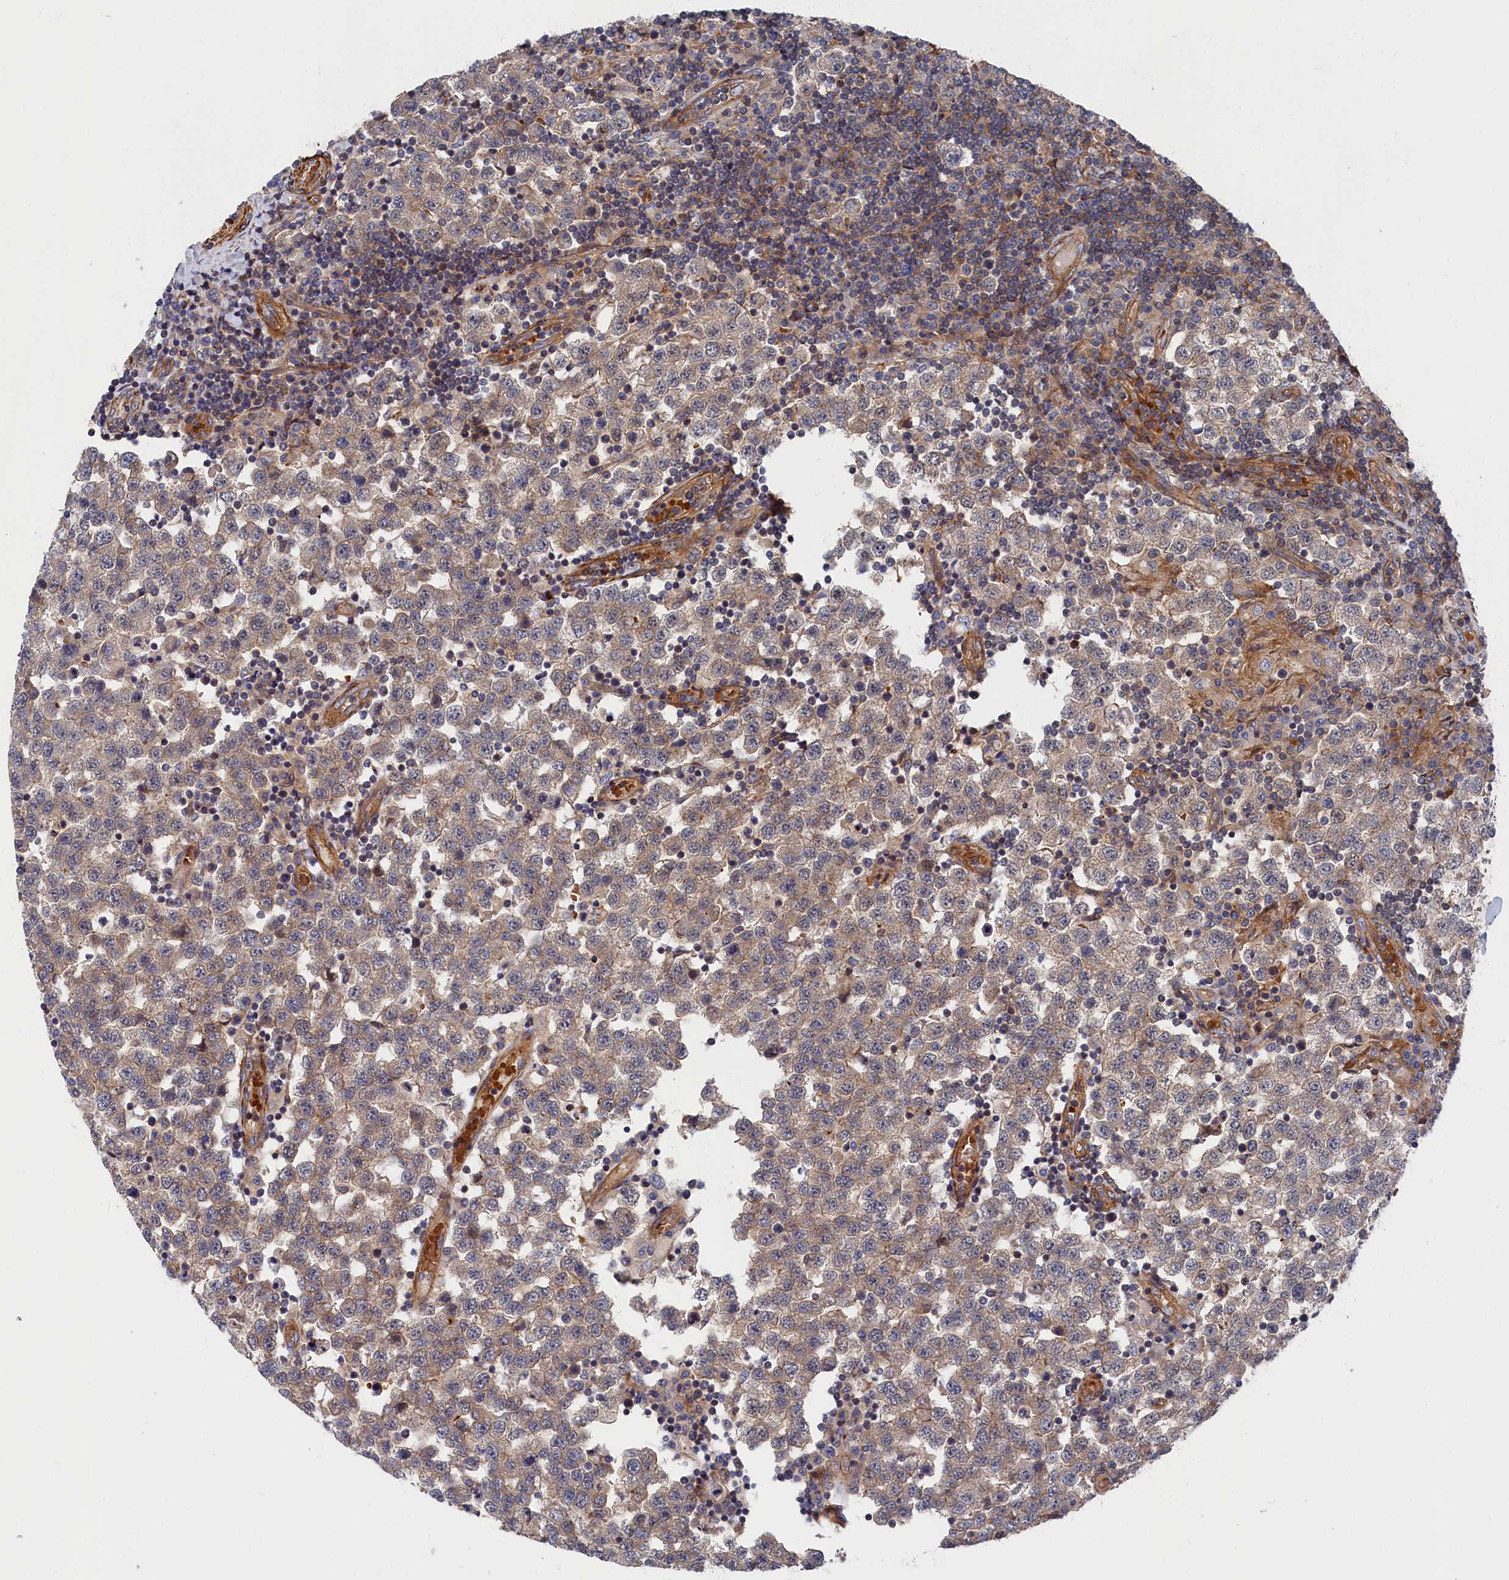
{"staining": {"intensity": "weak", "quantity": ">75%", "location": "cytoplasmic/membranous"}, "tissue": "testis cancer", "cell_type": "Tumor cells", "image_type": "cancer", "snomed": [{"axis": "morphology", "description": "Seminoma, NOS"}, {"axis": "topography", "description": "Testis"}], "caption": "Seminoma (testis) tissue shows weak cytoplasmic/membranous staining in approximately >75% of tumor cells", "gene": "LDHD", "patient": {"sex": "male", "age": 34}}